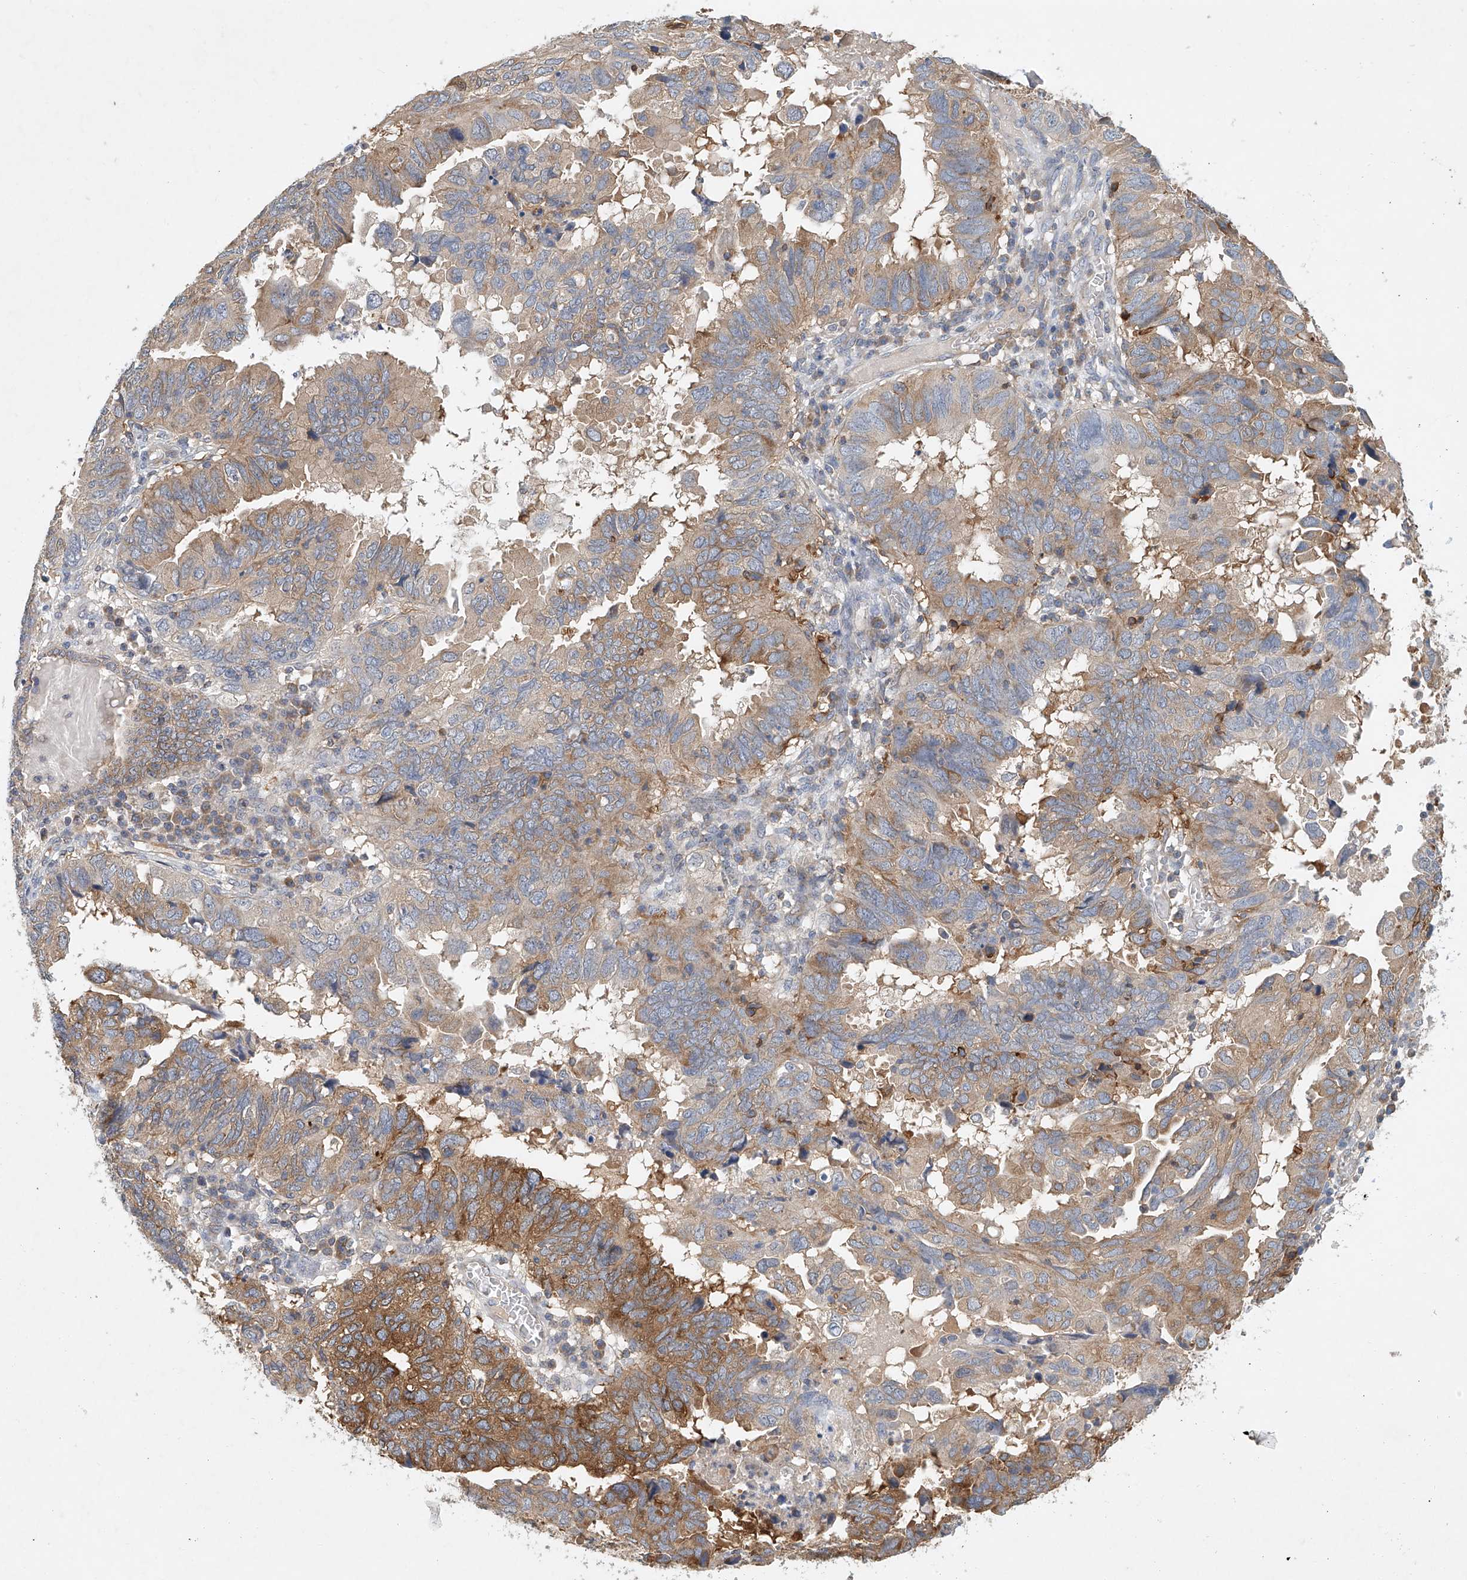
{"staining": {"intensity": "moderate", "quantity": "25%-75%", "location": "cytoplasmic/membranous"}, "tissue": "endometrial cancer", "cell_type": "Tumor cells", "image_type": "cancer", "snomed": [{"axis": "morphology", "description": "Adenocarcinoma, NOS"}, {"axis": "topography", "description": "Uterus"}], "caption": "Immunohistochemistry image of adenocarcinoma (endometrial) stained for a protein (brown), which displays medium levels of moderate cytoplasmic/membranous positivity in about 25%-75% of tumor cells.", "gene": "CARMIL1", "patient": {"sex": "female", "age": 77}}